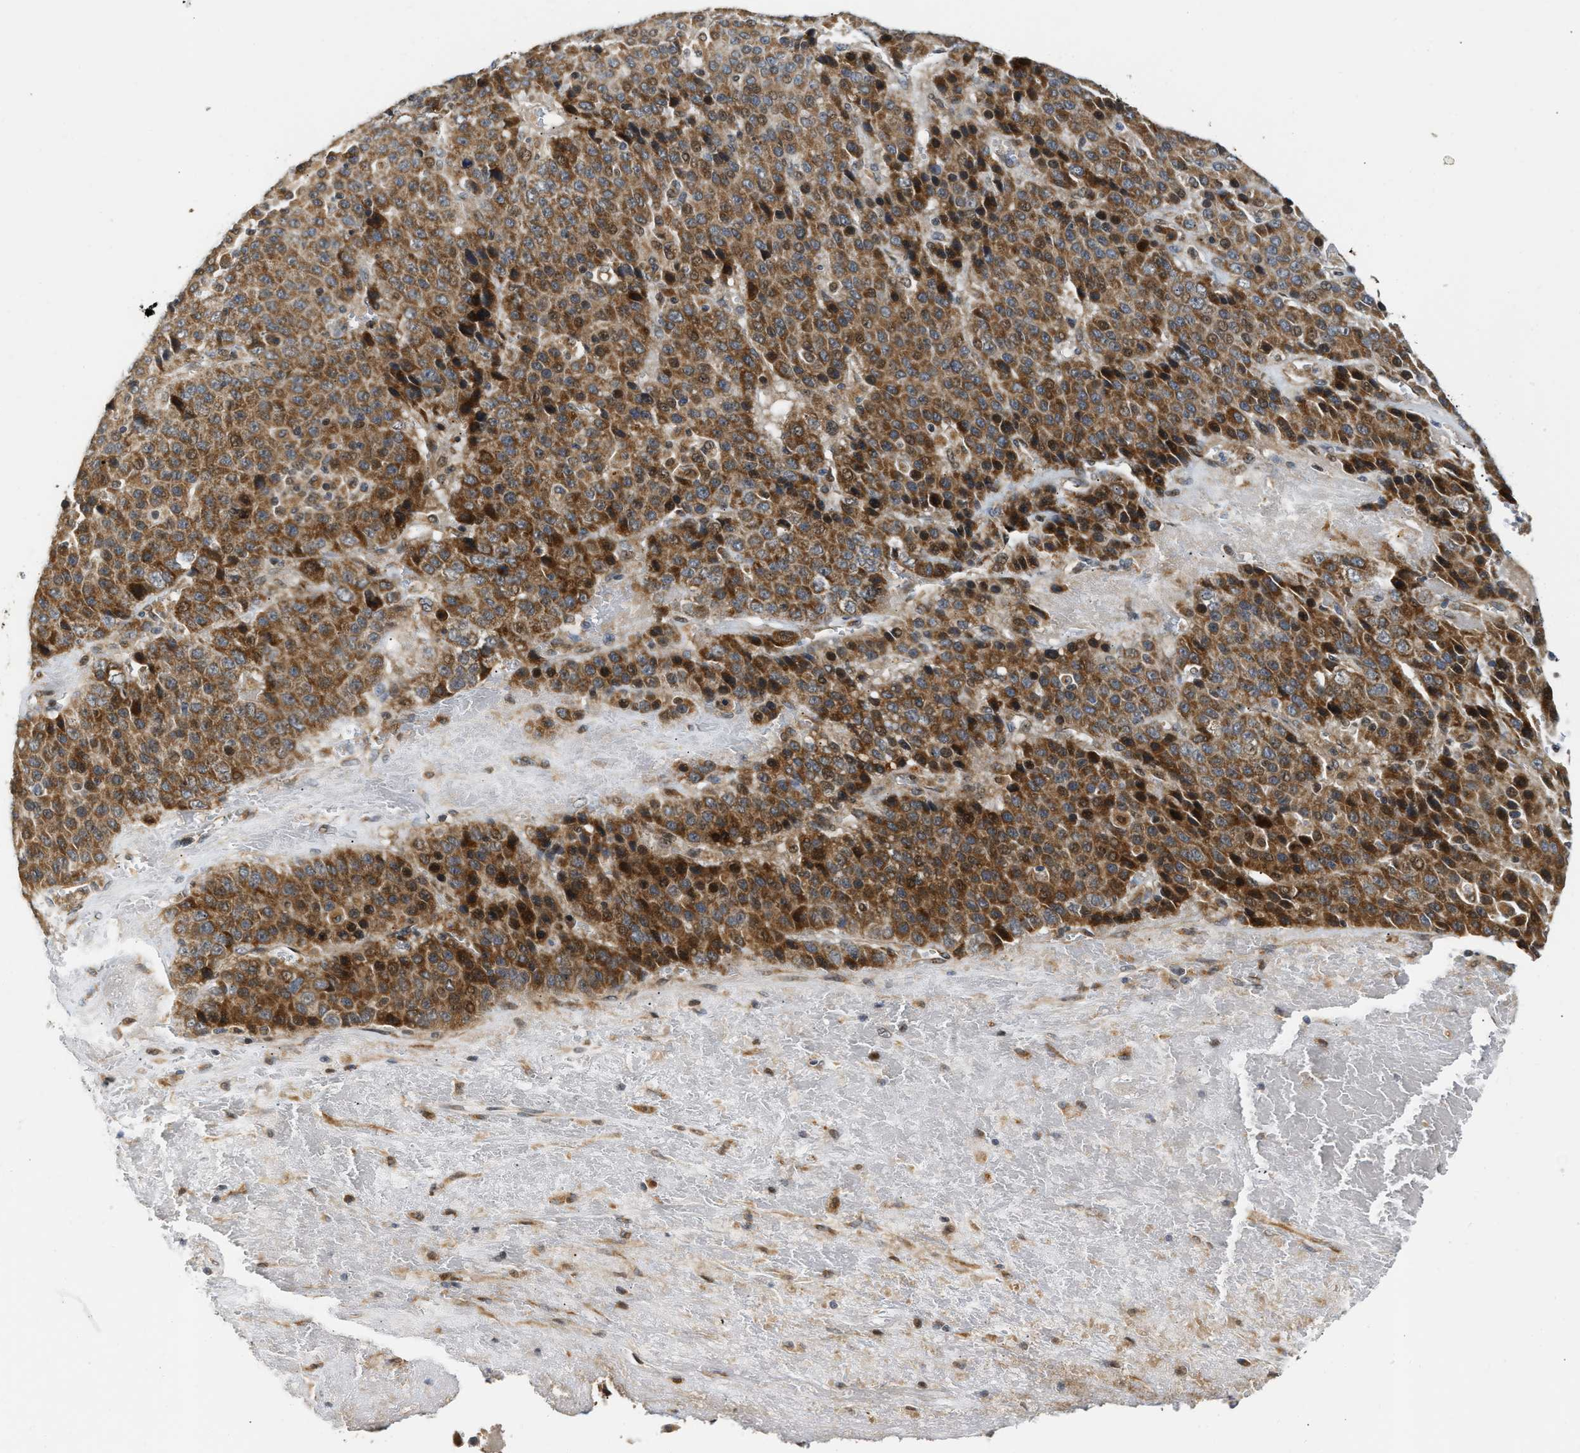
{"staining": {"intensity": "strong", "quantity": ">75%", "location": "cytoplasmic/membranous"}, "tissue": "liver cancer", "cell_type": "Tumor cells", "image_type": "cancer", "snomed": [{"axis": "morphology", "description": "Carcinoma, Hepatocellular, NOS"}, {"axis": "topography", "description": "Liver"}], "caption": "The histopathology image shows a brown stain indicating the presence of a protein in the cytoplasmic/membranous of tumor cells in liver cancer (hepatocellular carcinoma).", "gene": "DEPTOR", "patient": {"sex": "female", "age": 53}}